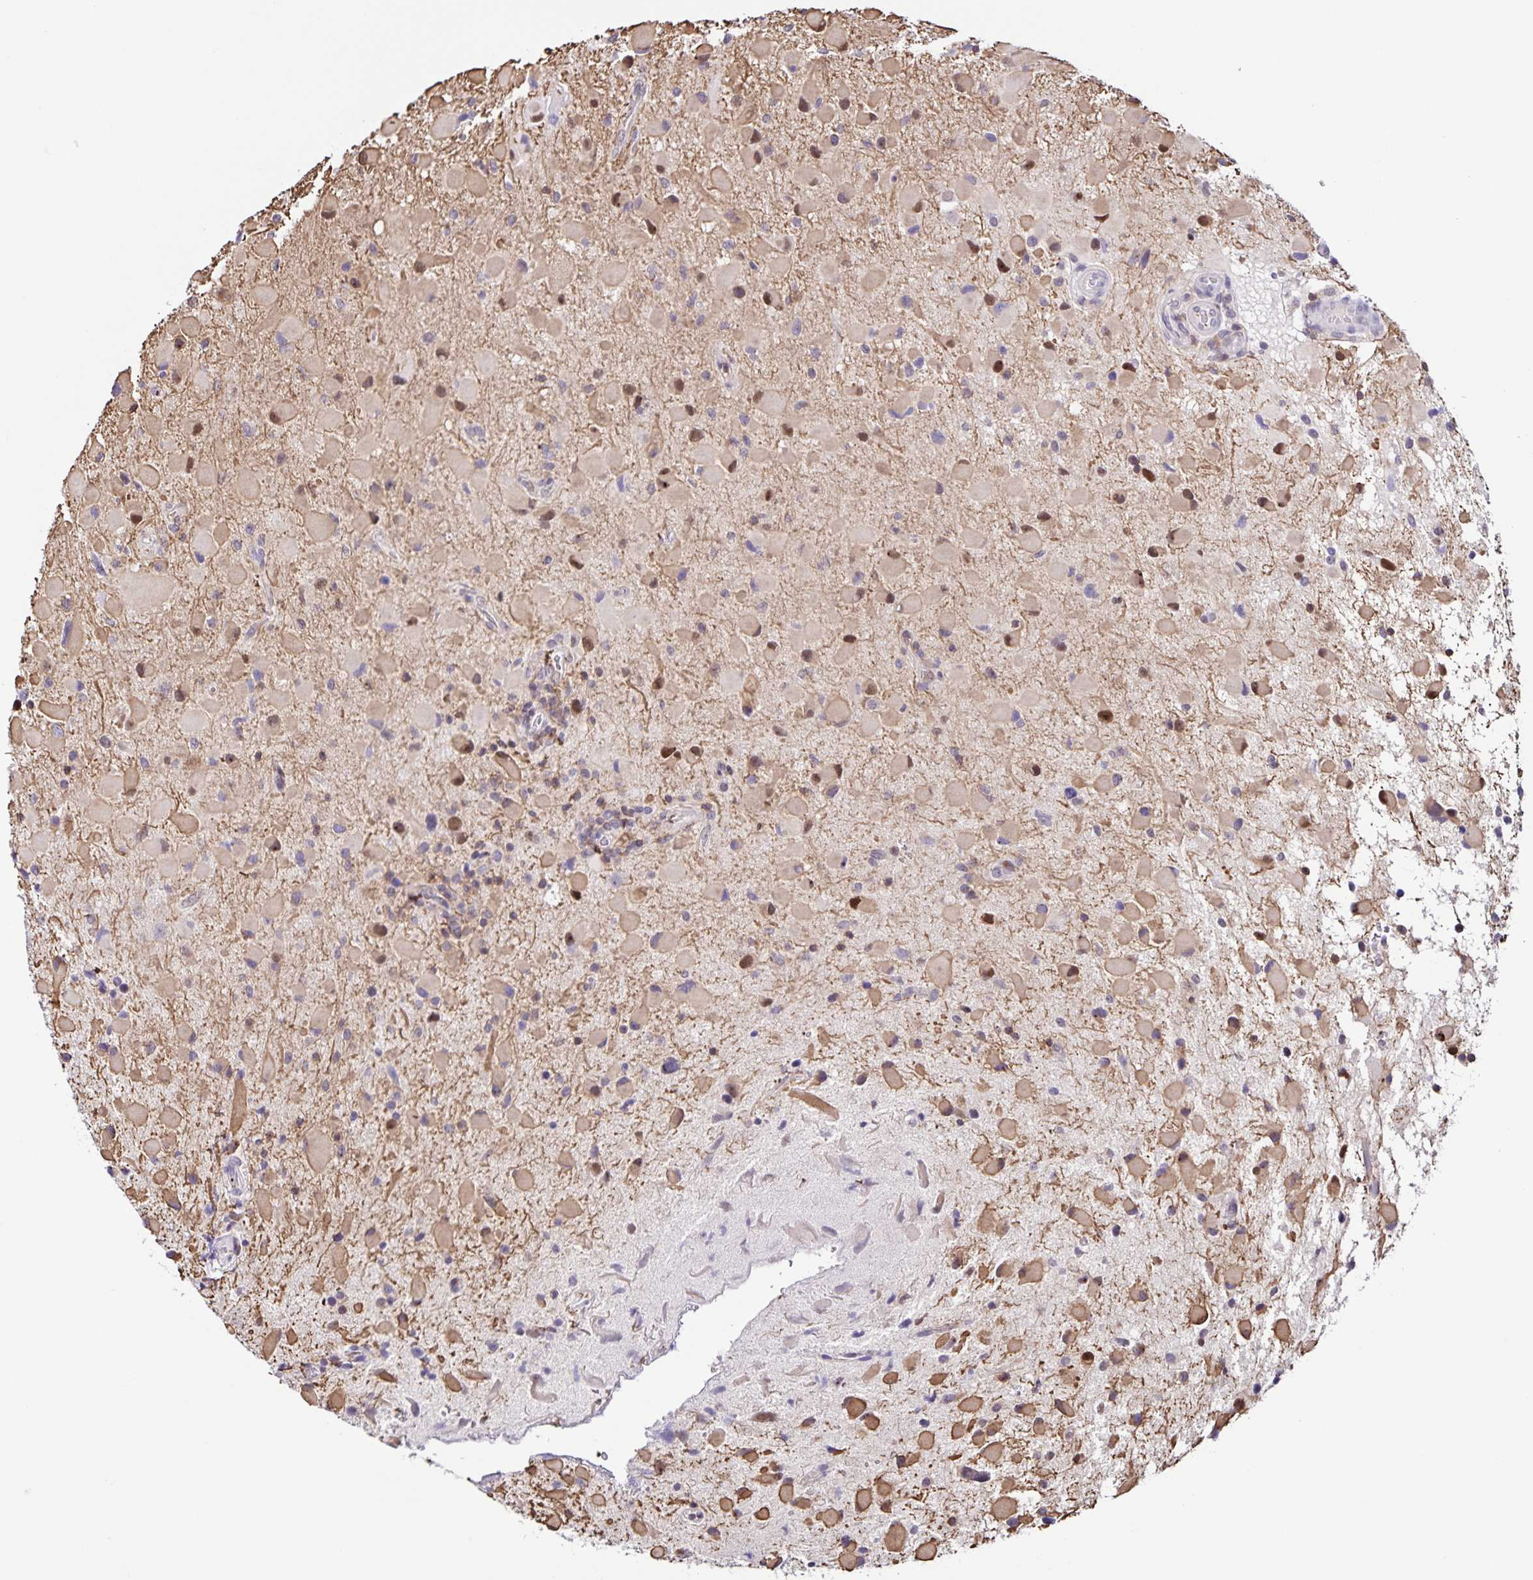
{"staining": {"intensity": "moderate", "quantity": ">75%", "location": "cytoplasmic/membranous,nuclear"}, "tissue": "glioma", "cell_type": "Tumor cells", "image_type": "cancer", "snomed": [{"axis": "morphology", "description": "Glioma, malignant, Low grade"}, {"axis": "topography", "description": "Brain"}], "caption": "This is a photomicrograph of immunohistochemistry staining of glioma, which shows moderate positivity in the cytoplasmic/membranous and nuclear of tumor cells.", "gene": "STPG4", "patient": {"sex": "female", "age": 32}}